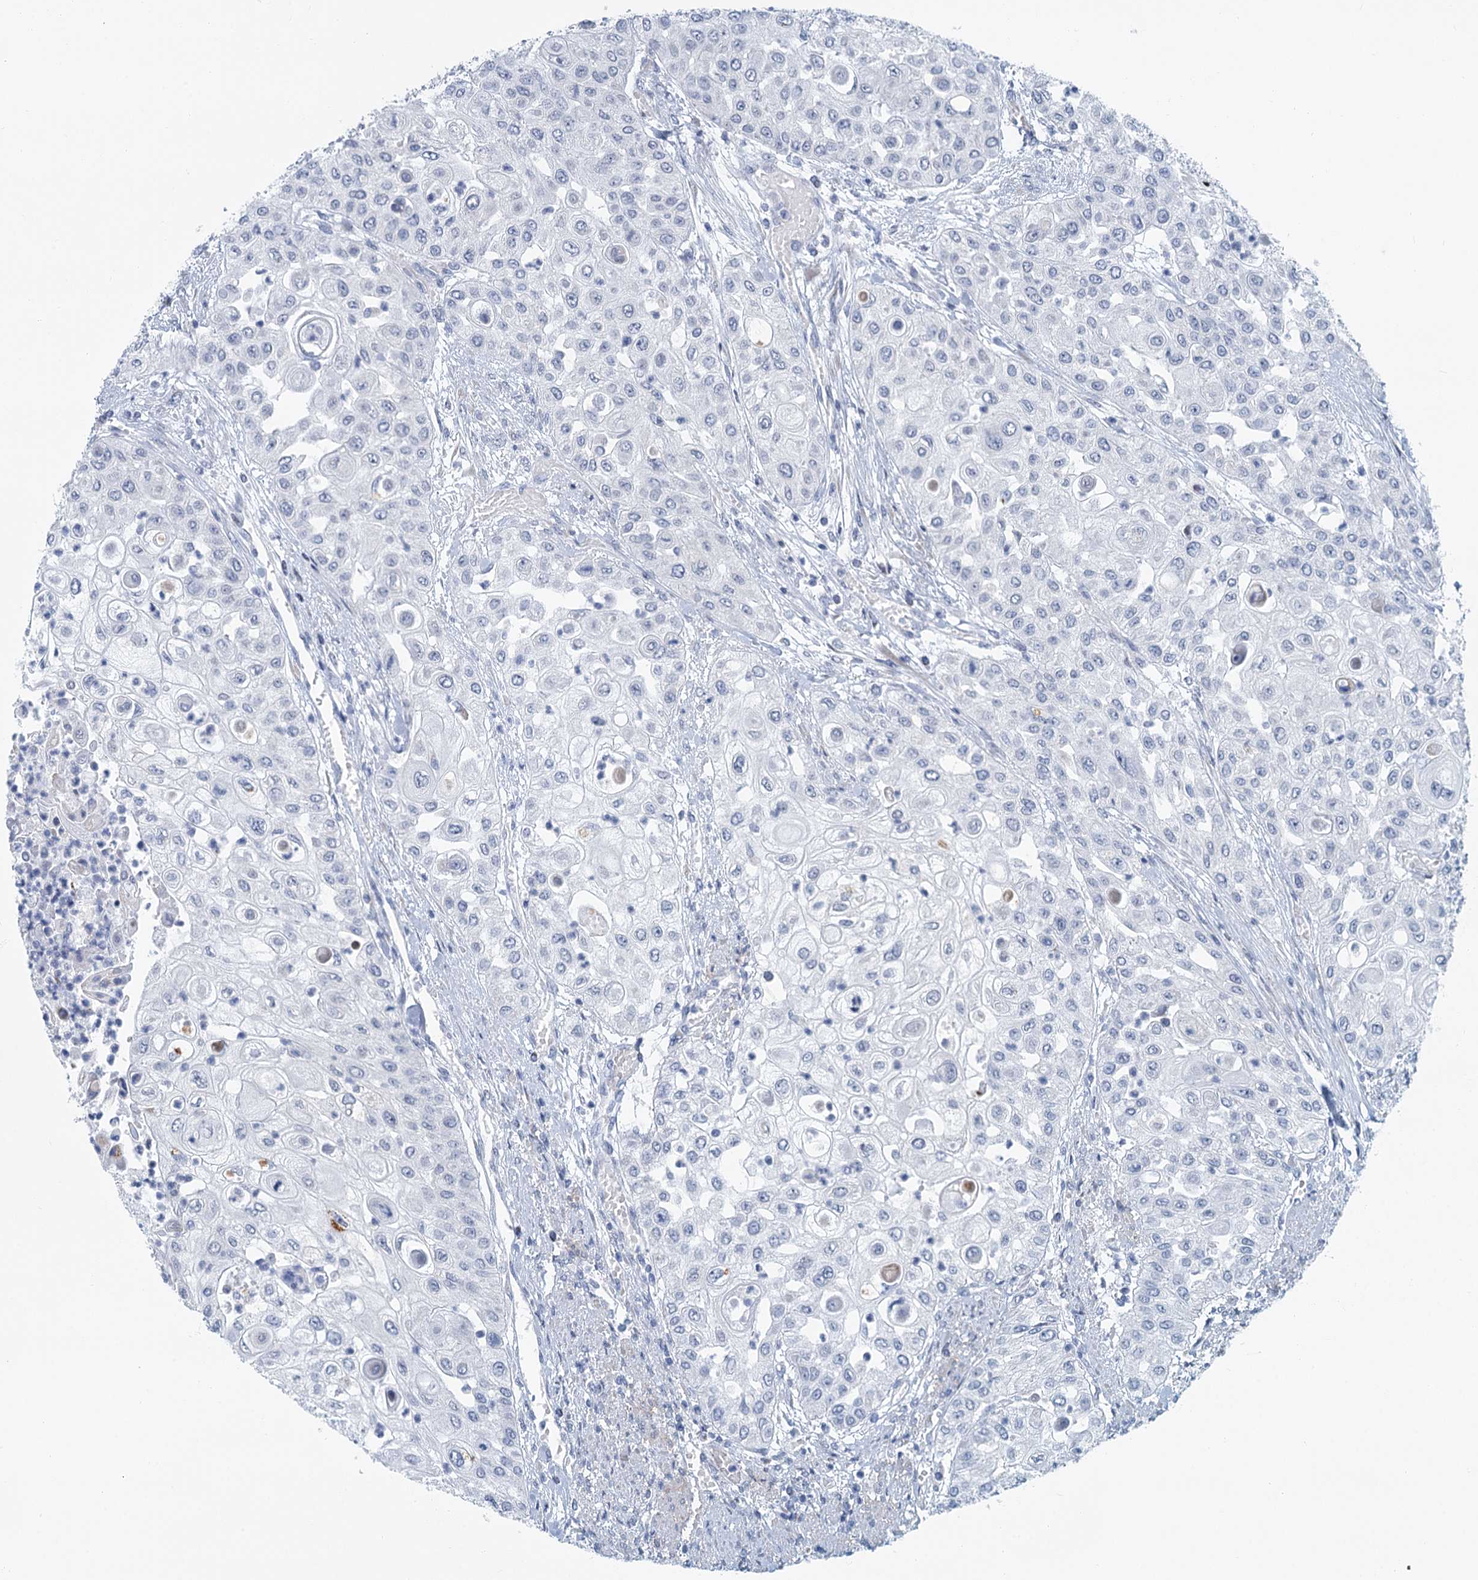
{"staining": {"intensity": "negative", "quantity": "none", "location": "none"}, "tissue": "urothelial cancer", "cell_type": "Tumor cells", "image_type": "cancer", "snomed": [{"axis": "morphology", "description": "Urothelial carcinoma, High grade"}, {"axis": "topography", "description": "Urinary bladder"}], "caption": "High power microscopy histopathology image of an IHC micrograph of urothelial cancer, revealing no significant staining in tumor cells. (DAB (3,3'-diaminobenzidine) IHC visualized using brightfield microscopy, high magnification).", "gene": "ZNF527", "patient": {"sex": "female", "age": 79}}